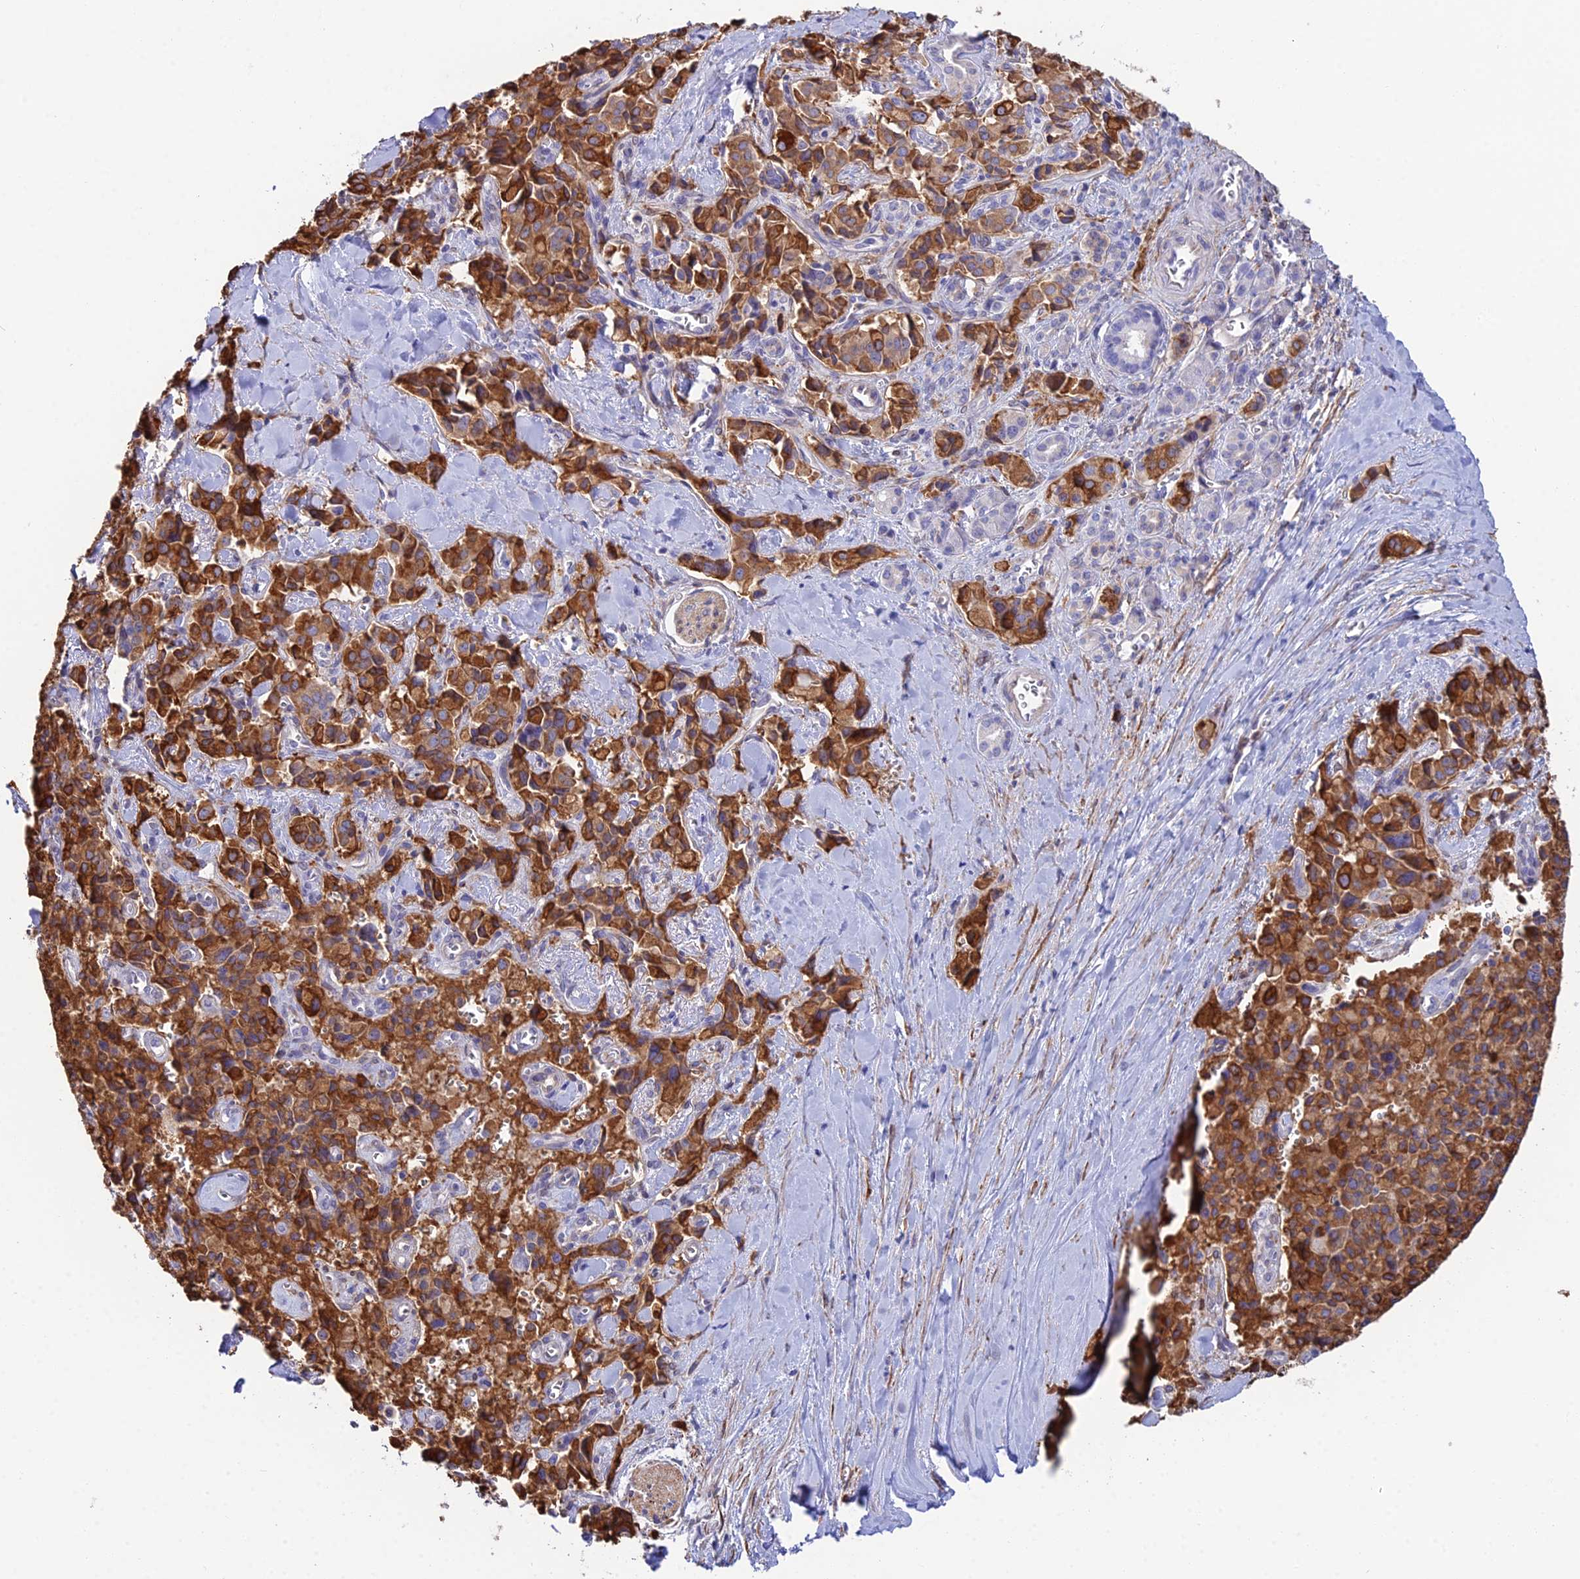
{"staining": {"intensity": "strong", "quantity": ">75%", "location": "cytoplasmic/membranous"}, "tissue": "pancreatic cancer", "cell_type": "Tumor cells", "image_type": "cancer", "snomed": [{"axis": "morphology", "description": "Adenocarcinoma, NOS"}, {"axis": "topography", "description": "Pancreas"}], "caption": "A photomicrograph of pancreatic cancer stained for a protein displays strong cytoplasmic/membranous brown staining in tumor cells.", "gene": "MXRA7", "patient": {"sex": "male", "age": 65}}